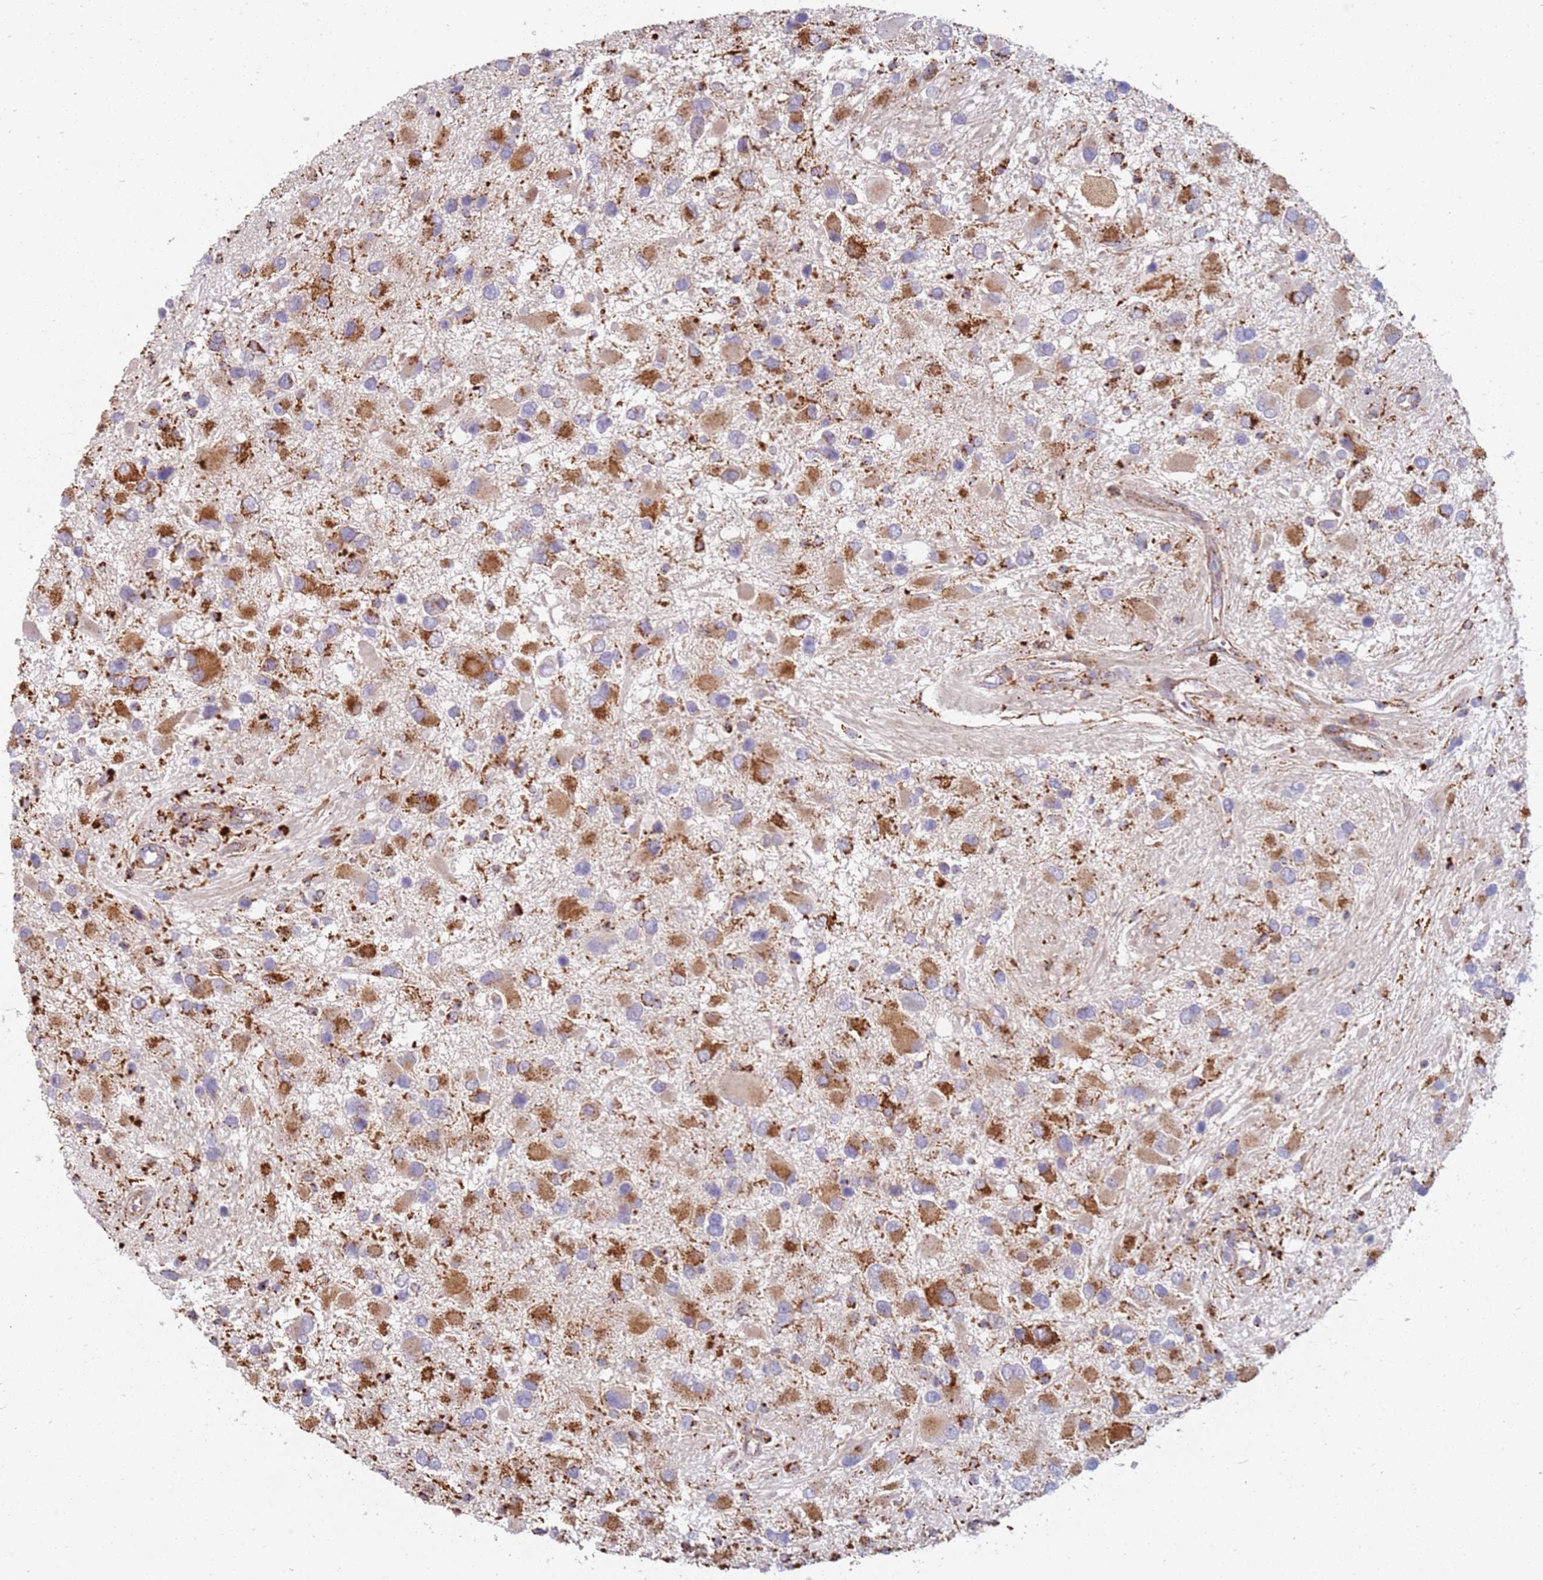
{"staining": {"intensity": "moderate", "quantity": "25%-75%", "location": "cytoplasmic/membranous"}, "tissue": "glioma", "cell_type": "Tumor cells", "image_type": "cancer", "snomed": [{"axis": "morphology", "description": "Glioma, malignant, High grade"}, {"axis": "topography", "description": "Brain"}], "caption": "Approximately 25%-75% of tumor cells in human malignant glioma (high-grade) demonstrate moderate cytoplasmic/membranous protein expression as visualized by brown immunohistochemical staining.", "gene": "TMEM229B", "patient": {"sex": "male", "age": 53}}